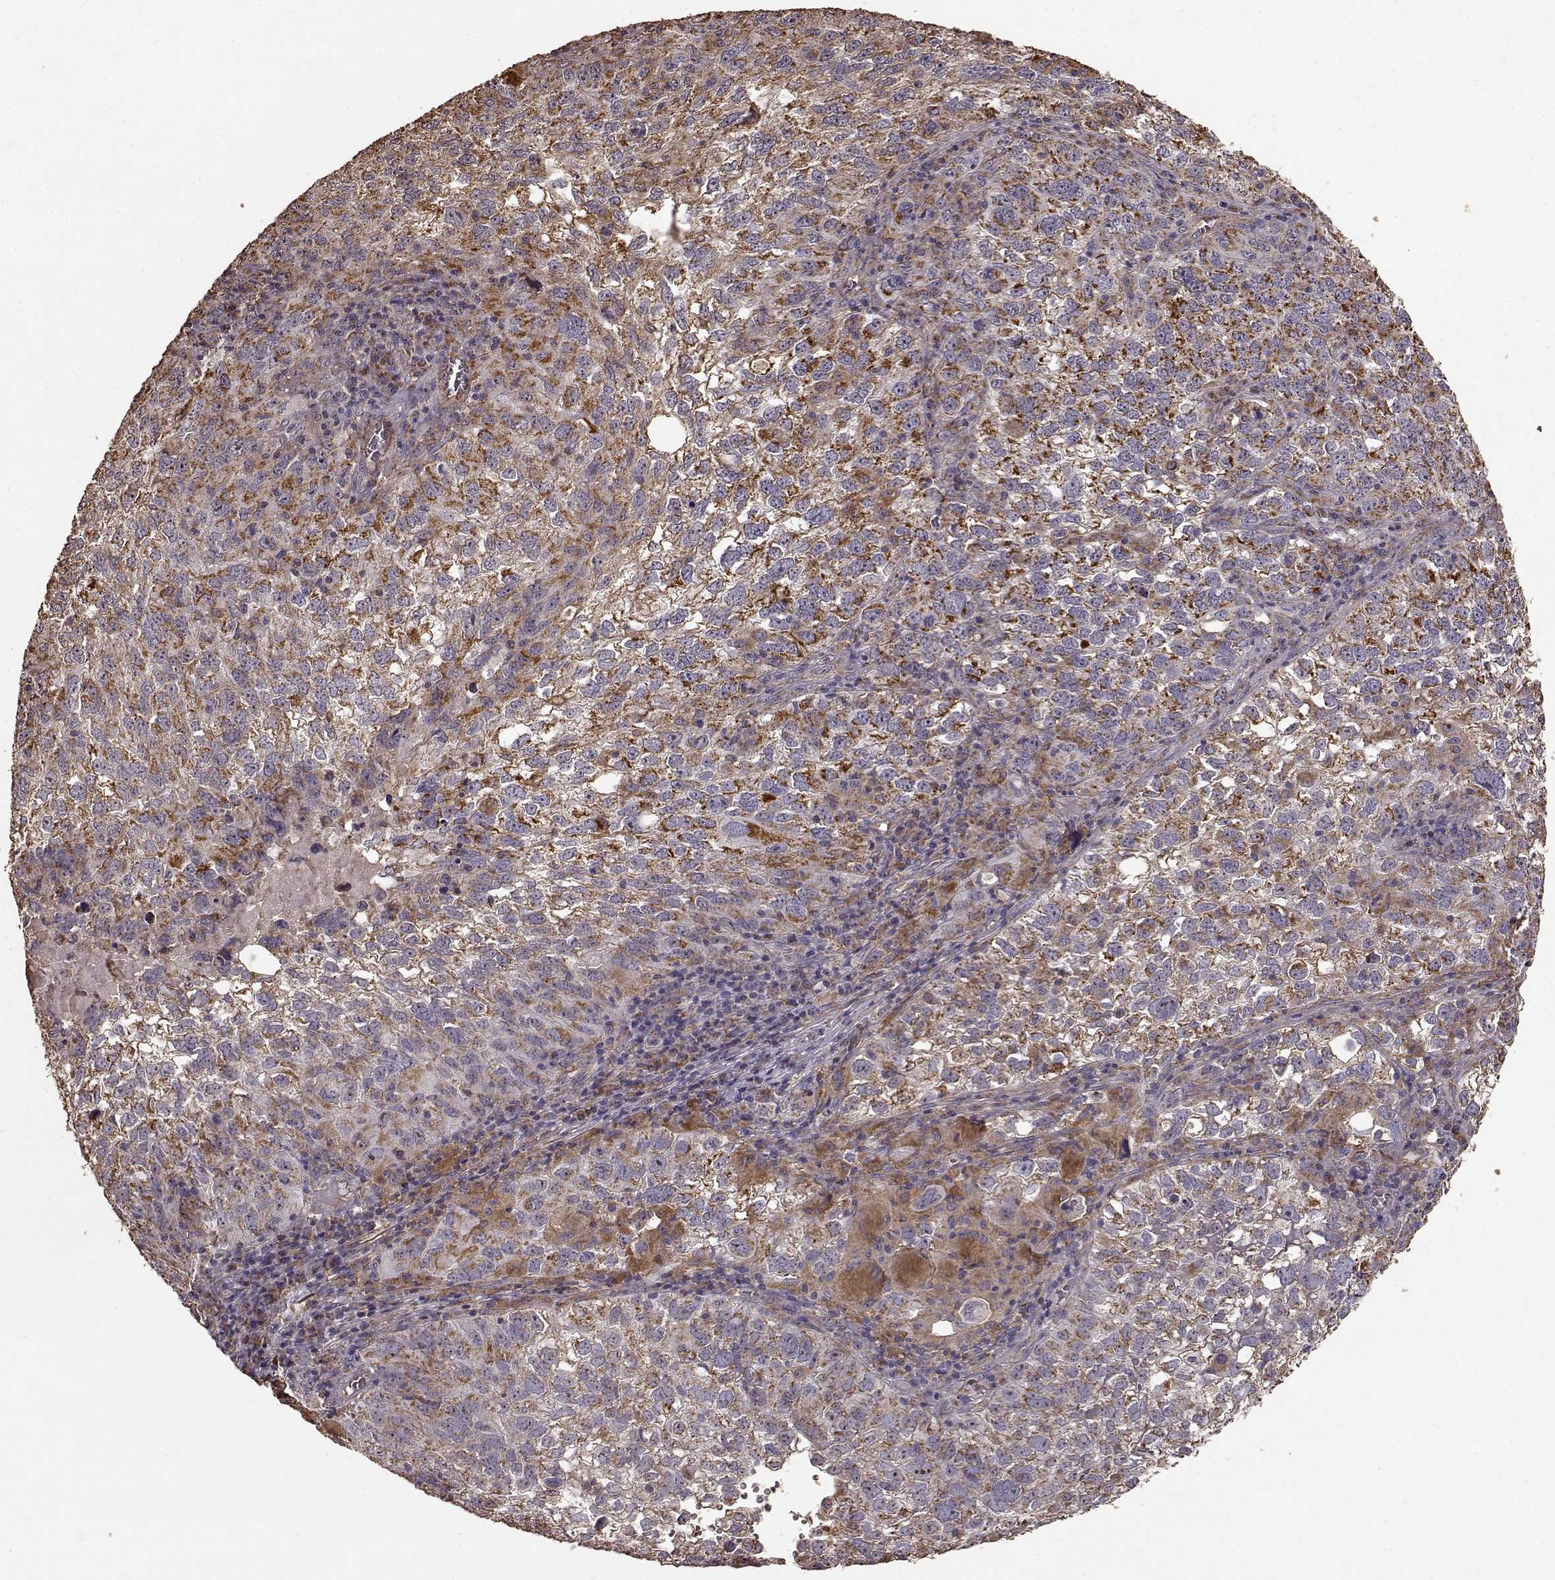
{"staining": {"intensity": "strong", "quantity": "25%-75%", "location": "cytoplasmic/membranous"}, "tissue": "cervical cancer", "cell_type": "Tumor cells", "image_type": "cancer", "snomed": [{"axis": "morphology", "description": "Squamous cell carcinoma, NOS"}, {"axis": "topography", "description": "Cervix"}], "caption": "Protein expression analysis of human squamous cell carcinoma (cervical) reveals strong cytoplasmic/membranous staining in approximately 25%-75% of tumor cells.", "gene": "PTGES2", "patient": {"sex": "female", "age": 55}}